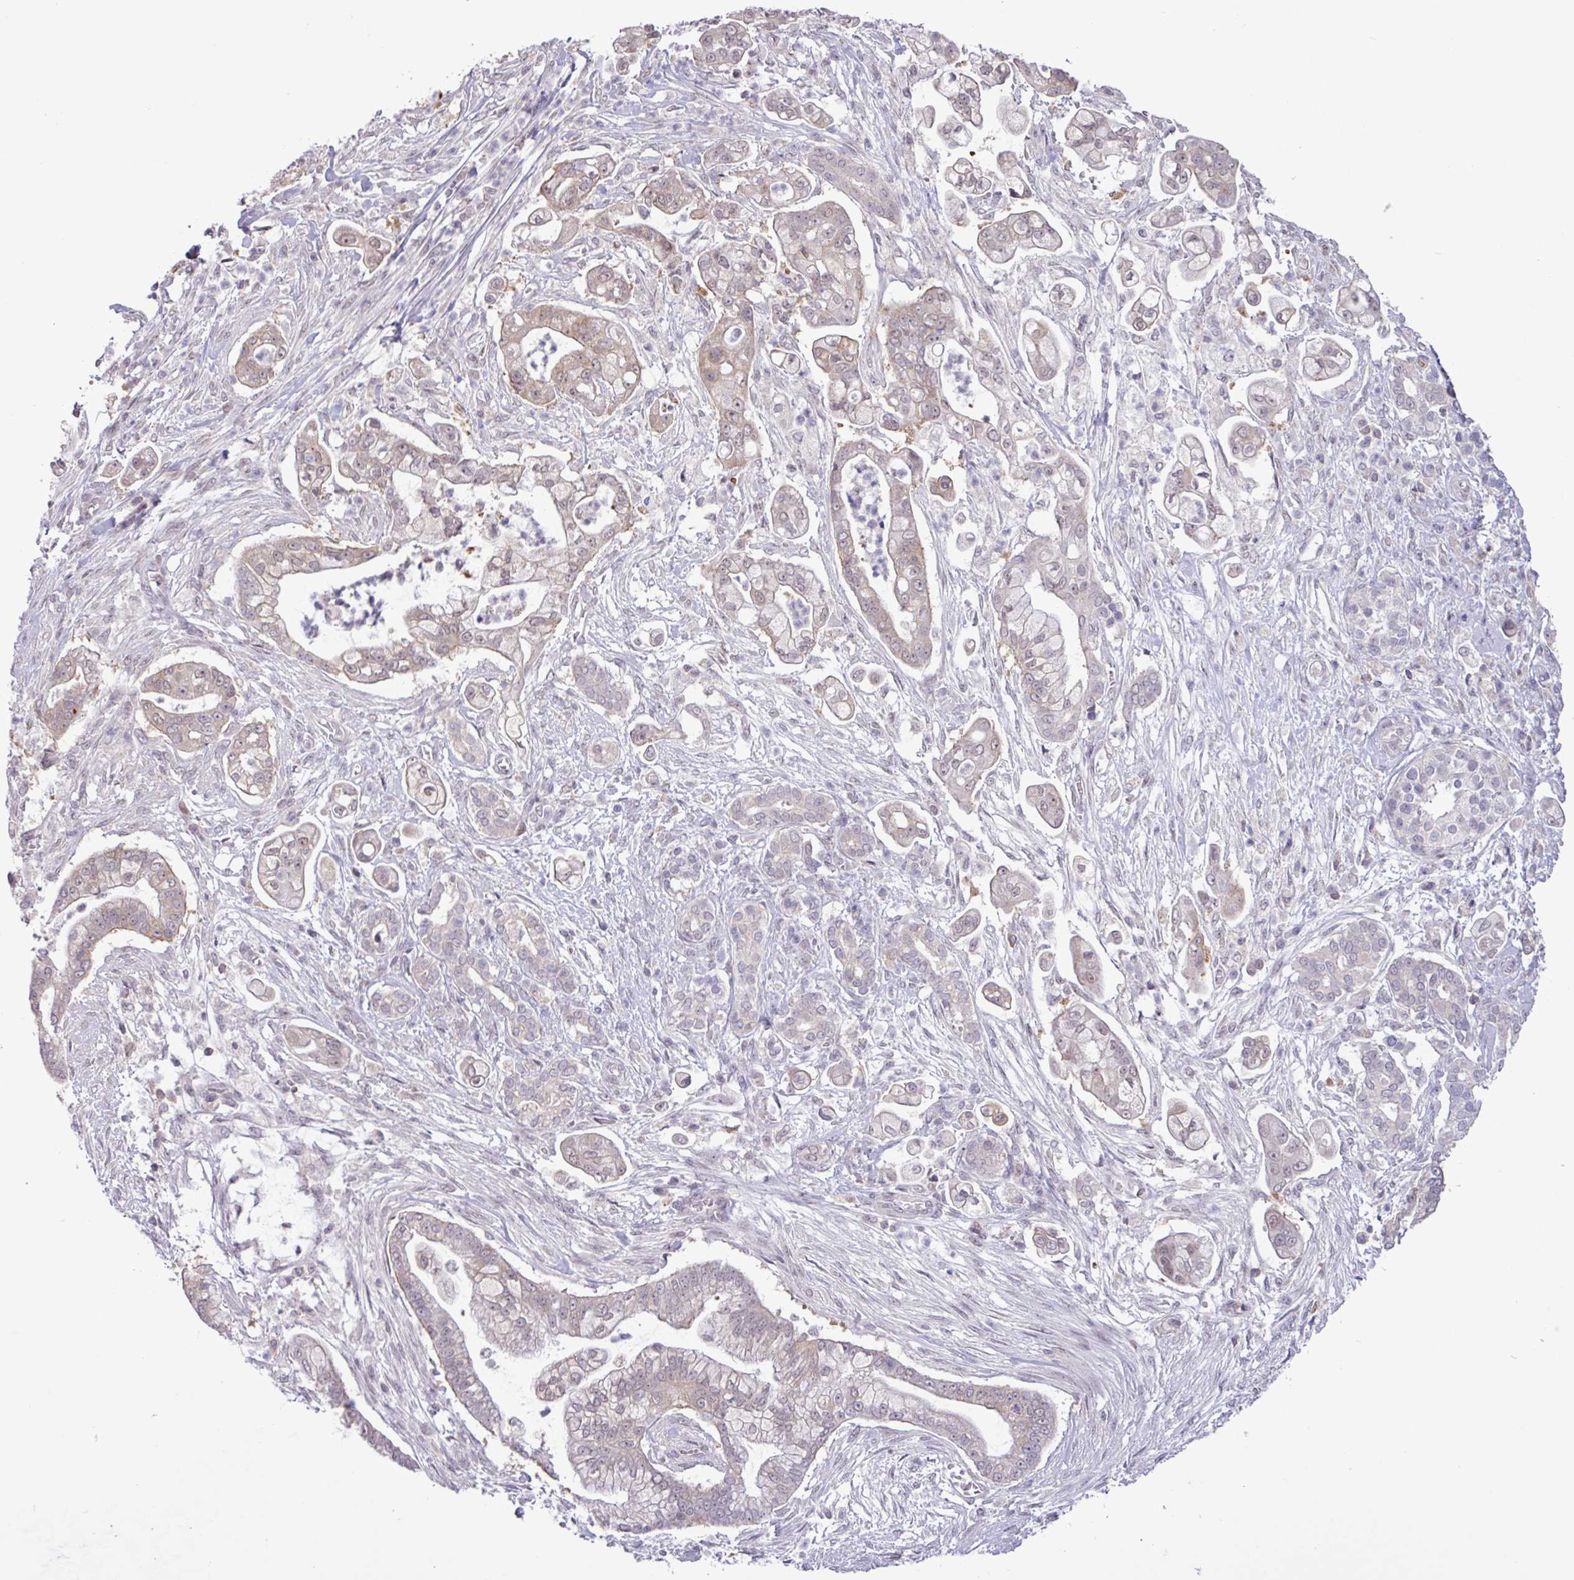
{"staining": {"intensity": "weak", "quantity": "25%-75%", "location": "cytoplasmic/membranous,nuclear"}, "tissue": "pancreatic cancer", "cell_type": "Tumor cells", "image_type": "cancer", "snomed": [{"axis": "morphology", "description": "Adenocarcinoma, NOS"}, {"axis": "topography", "description": "Pancreas"}], "caption": "This photomicrograph demonstrates immunohistochemistry (IHC) staining of human pancreatic cancer, with low weak cytoplasmic/membranous and nuclear positivity in approximately 25%-75% of tumor cells.", "gene": "RTL3", "patient": {"sex": "female", "age": 69}}